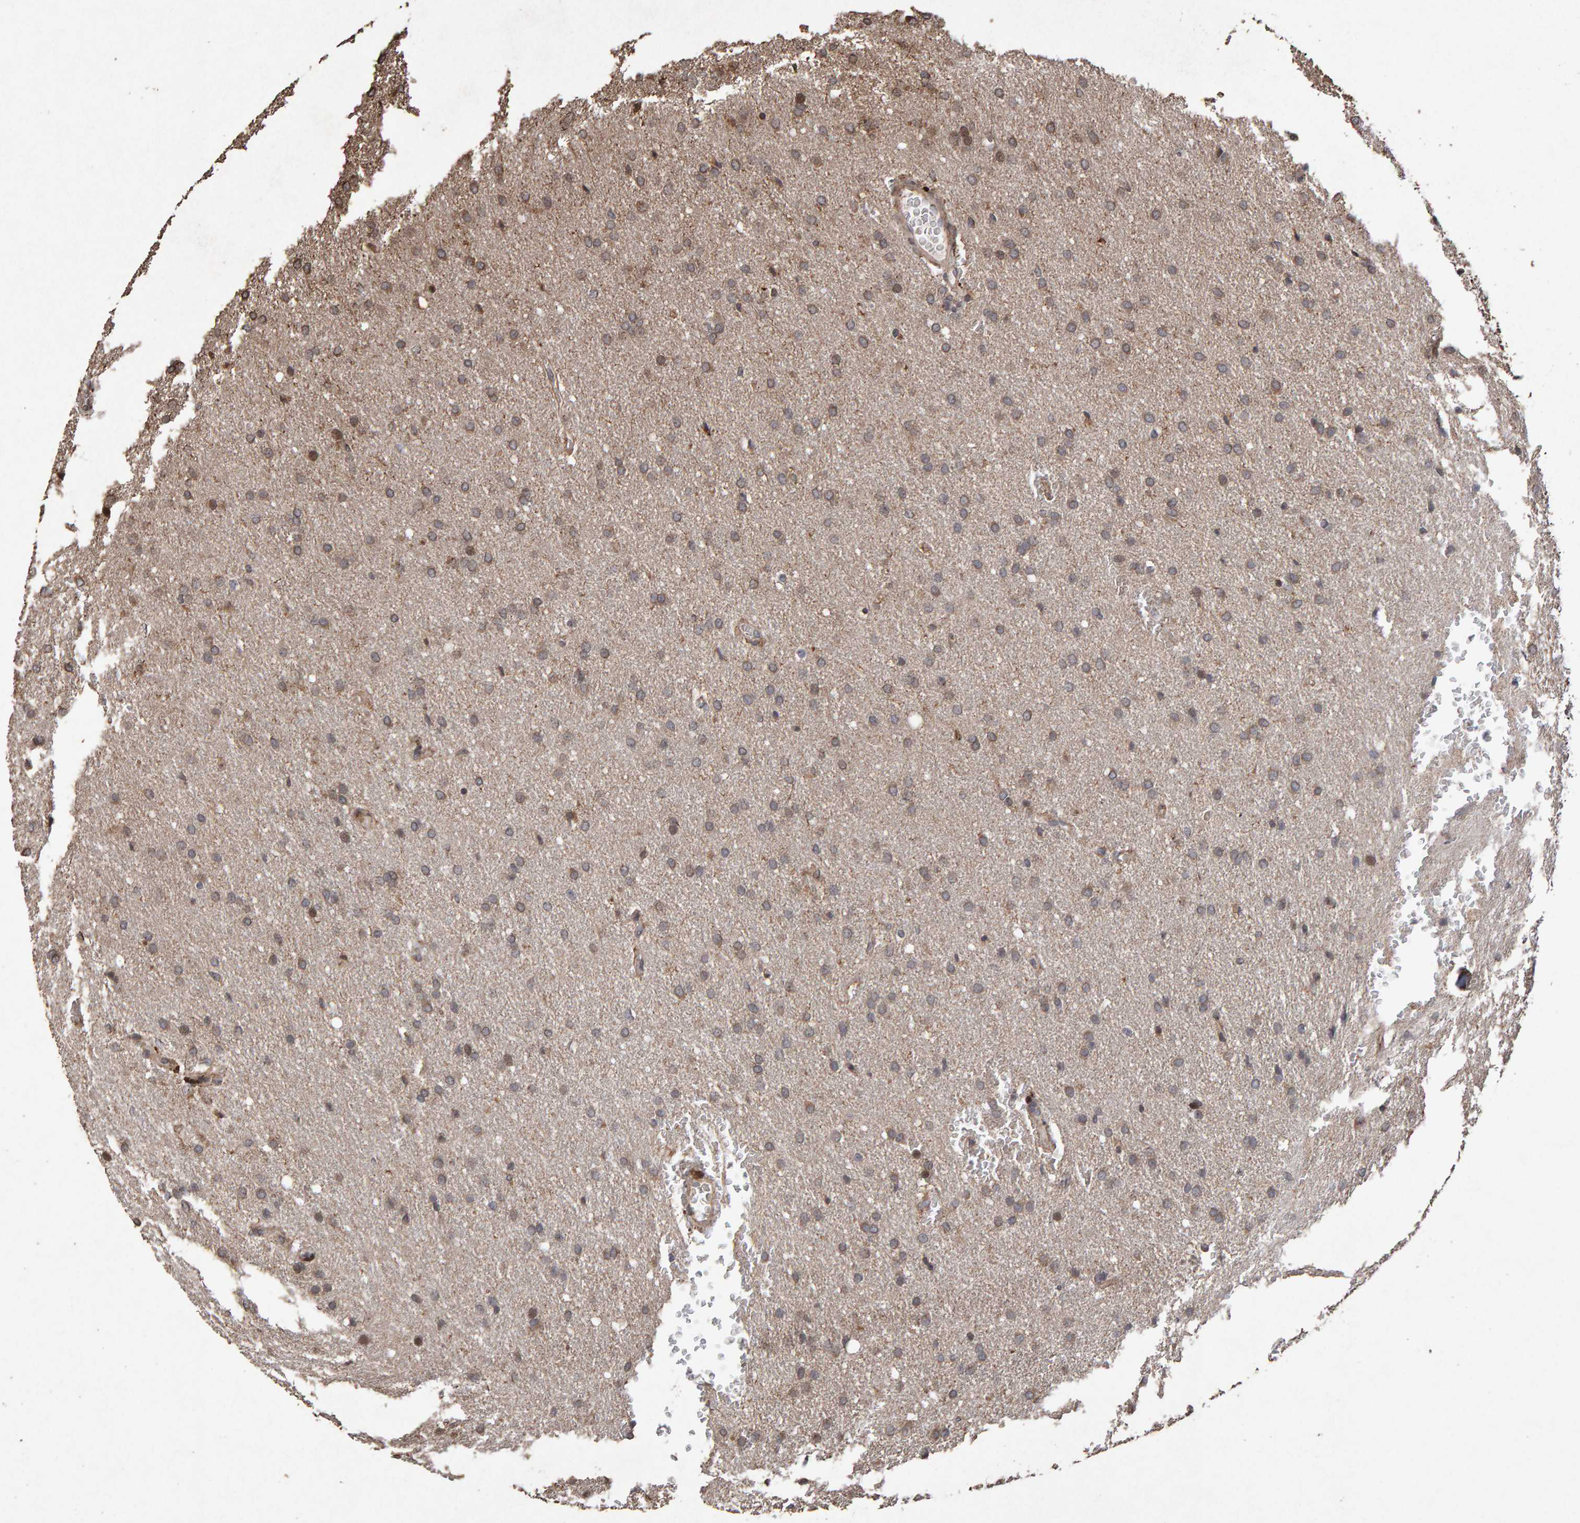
{"staining": {"intensity": "weak", "quantity": ">75%", "location": "cytoplasmic/membranous"}, "tissue": "glioma", "cell_type": "Tumor cells", "image_type": "cancer", "snomed": [{"axis": "morphology", "description": "Glioma, malignant, Low grade"}, {"axis": "topography", "description": "Brain"}], "caption": "Protein staining of malignant glioma (low-grade) tissue shows weak cytoplasmic/membranous positivity in approximately >75% of tumor cells.", "gene": "OSBP2", "patient": {"sex": "female", "age": 37}}